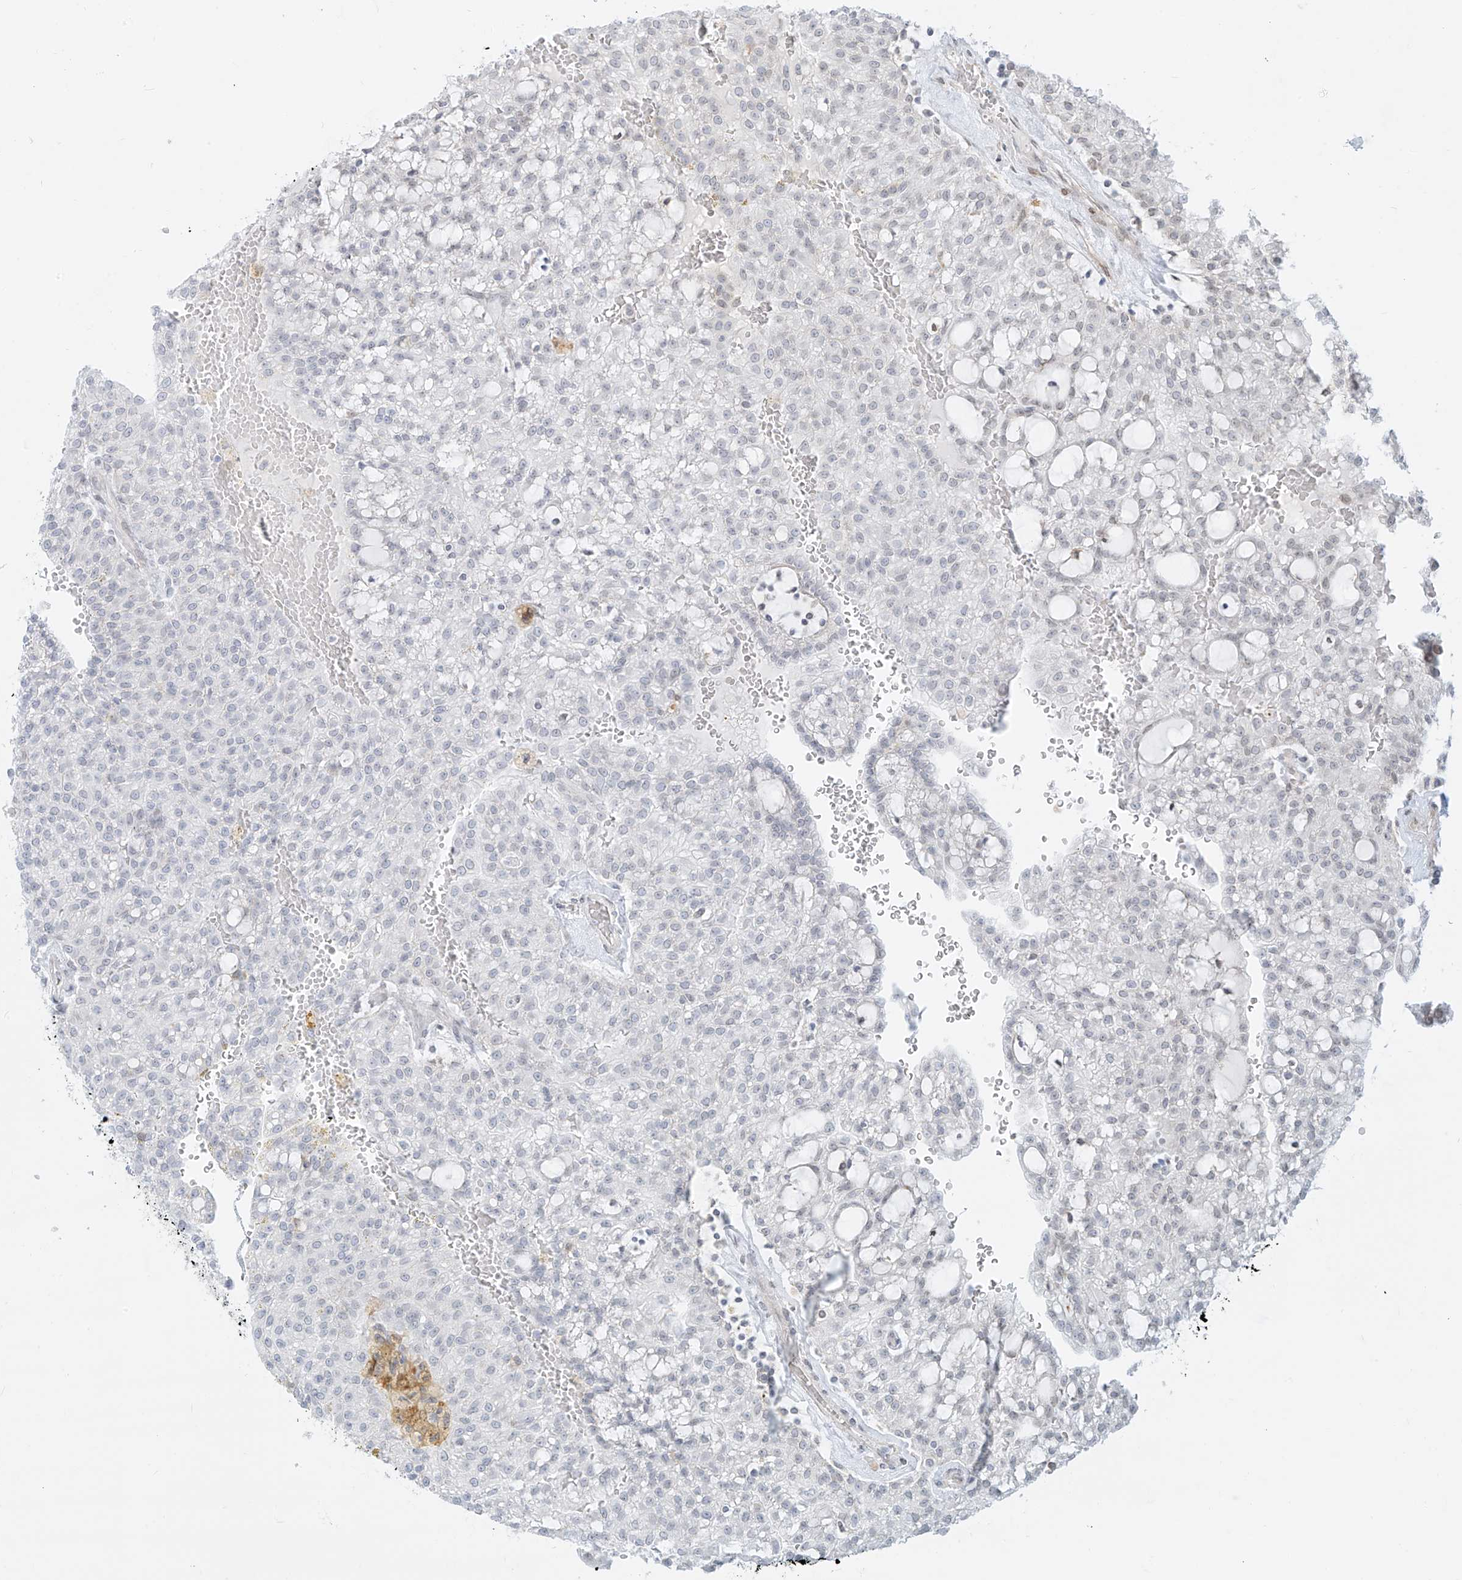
{"staining": {"intensity": "negative", "quantity": "none", "location": "none"}, "tissue": "renal cancer", "cell_type": "Tumor cells", "image_type": "cancer", "snomed": [{"axis": "morphology", "description": "Adenocarcinoma, NOS"}, {"axis": "topography", "description": "Kidney"}], "caption": "Renal cancer (adenocarcinoma) stained for a protein using immunohistochemistry exhibits no positivity tumor cells.", "gene": "NHSL1", "patient": {"sex": "male", "age": 63}}